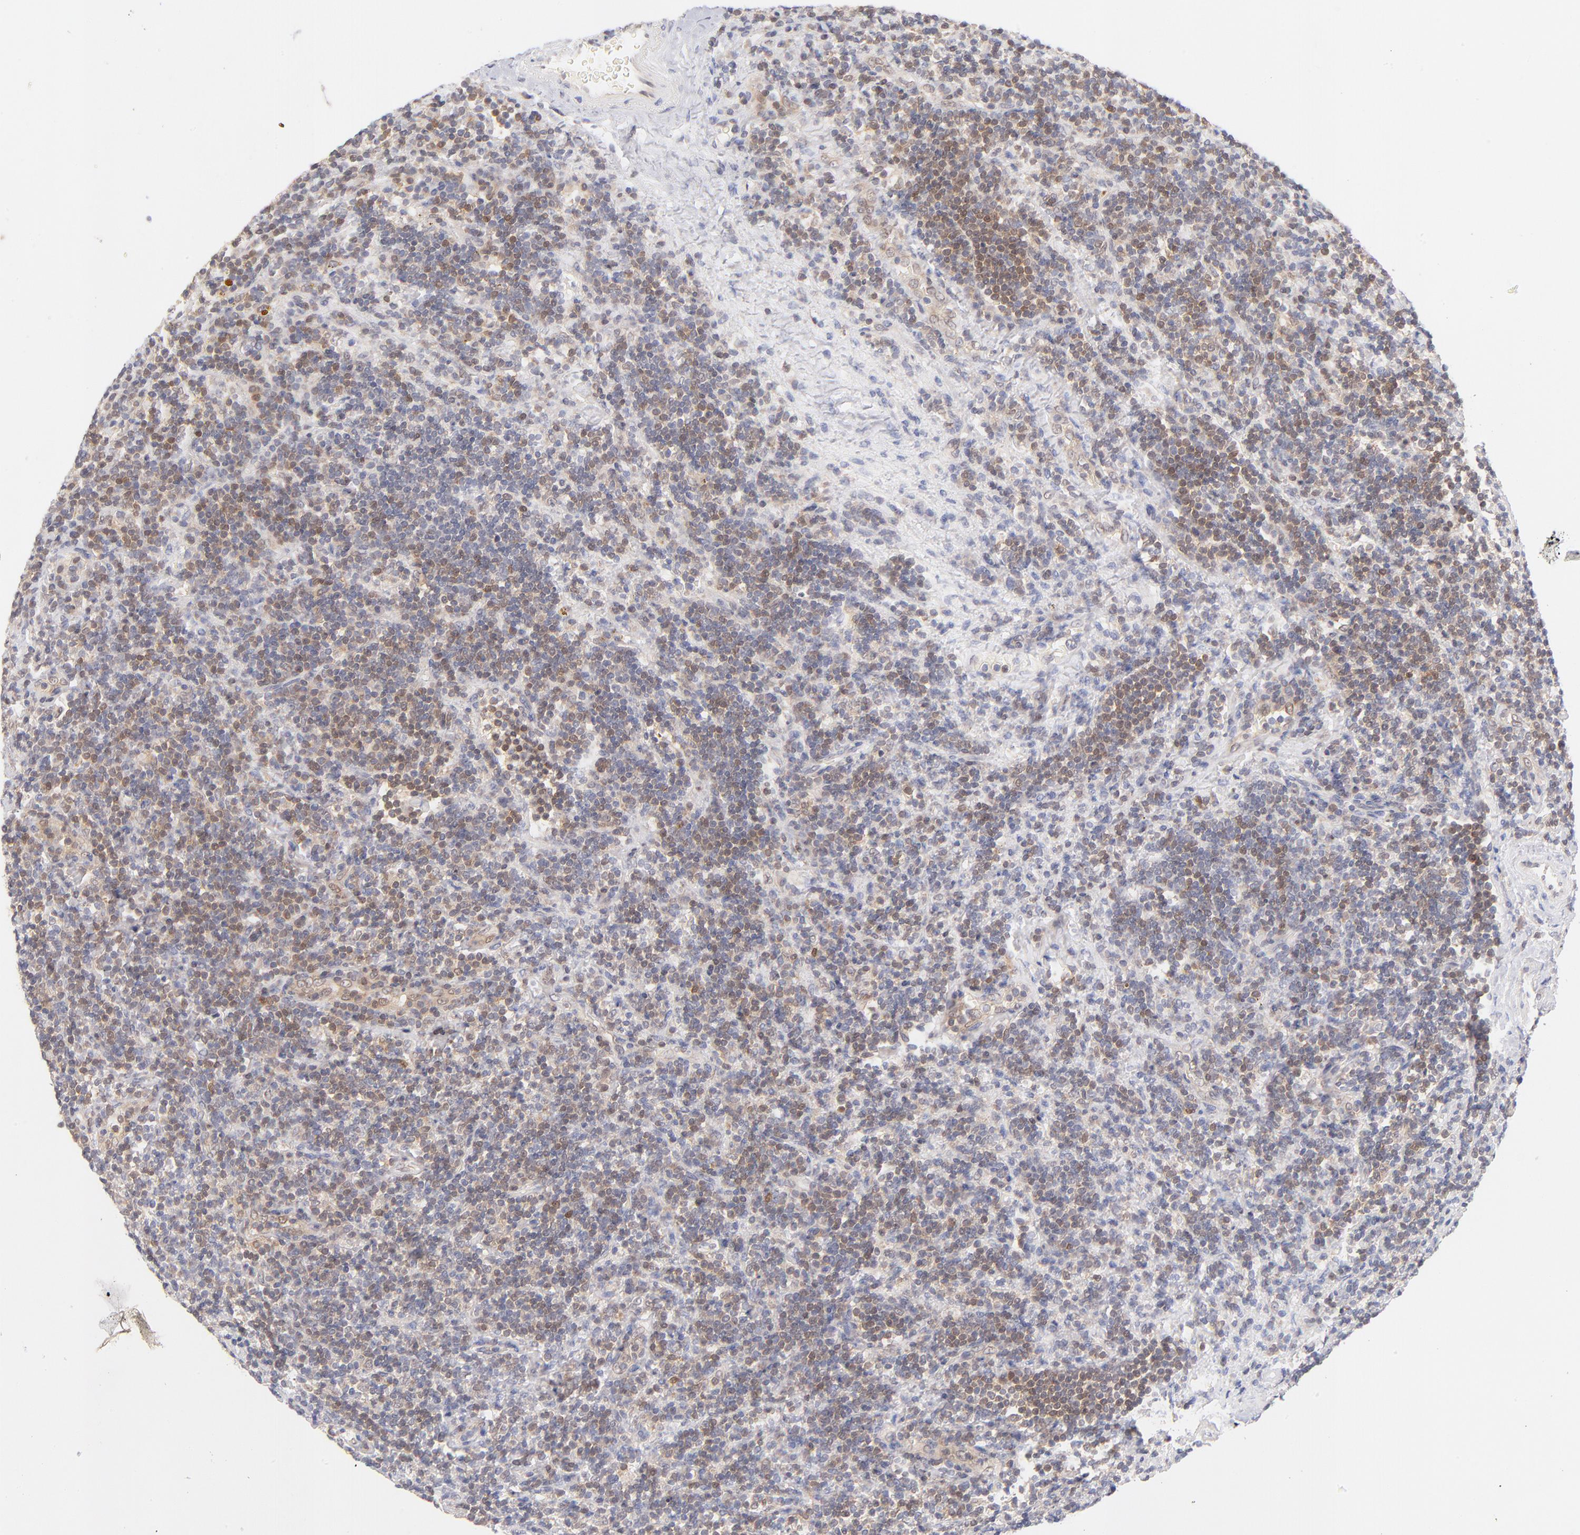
{"staining": {"intensity": "weak", "quantity": ">75%", "location": "cytoplasmic/membranous,nuclear"}, "tissue": "lymphoma", "cell_type": "Tumor cells", "image_type": "cancer", "snomed": [{"axis": "morphology", "description": "Malignant lymphoma, non-Hodgkin's type, Low grade"}, {"axis": "topography", "description": "Lymph node"}], "caption": "Weak cytoplasmic/membranous and nuclear staining is present in approximately >75% of tumor cells in malignant lymphoma, non-Hodgkin's type (low-grade).", "gene": "CASP6", "patient": {"sex": "male", "age": 70}}